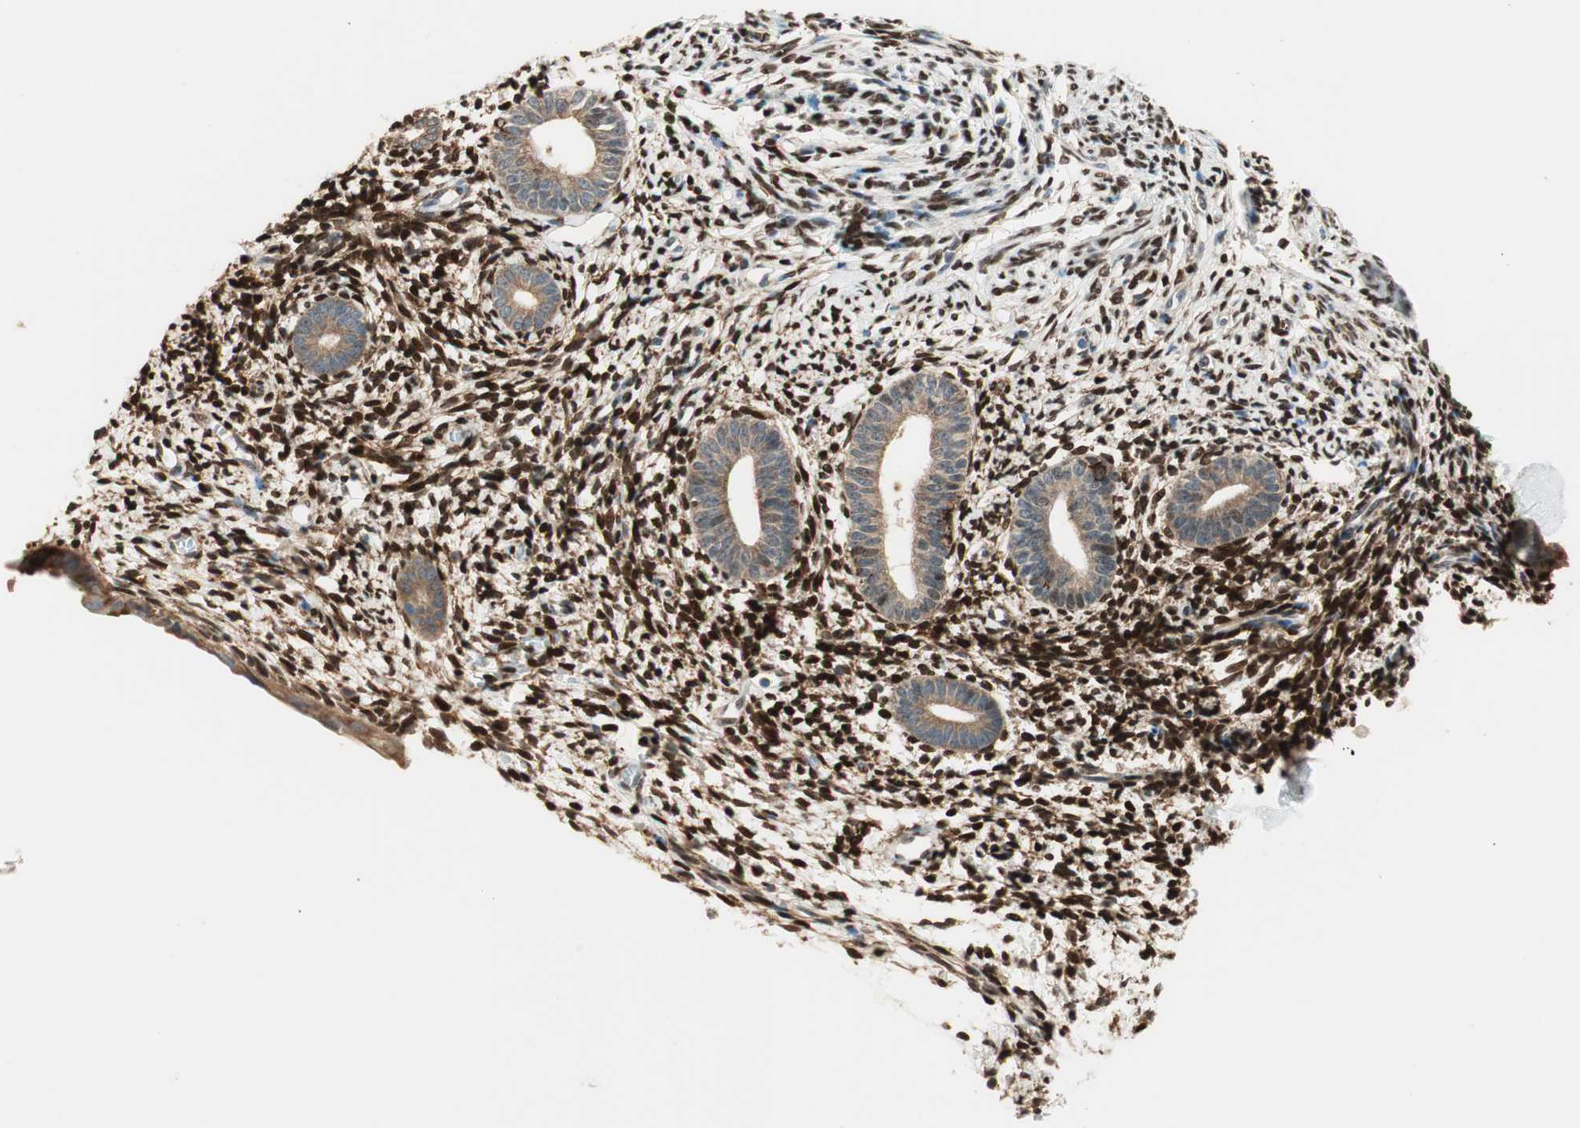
{"staining": {"intensity": "strong", "quantity": ">75%", "location": "nuclear"}, "tissue": "endometrium", "cell_type": "Cells in endometrial stroma", "image_type": "normal", "snomed": [{"axis": "morphology", "description": "Normal tissue, NOS"}, {"axis": "topography", "description": "Endometrium"}], "caption": "Approximately >75% of cells in endometrial stroma in benign human endometrium exhibit strong nuclear protein staining as visualized by brown immunohistochemical staining.", "gene": "BIN1", "patient": {"sex": "female", "age": 71}}